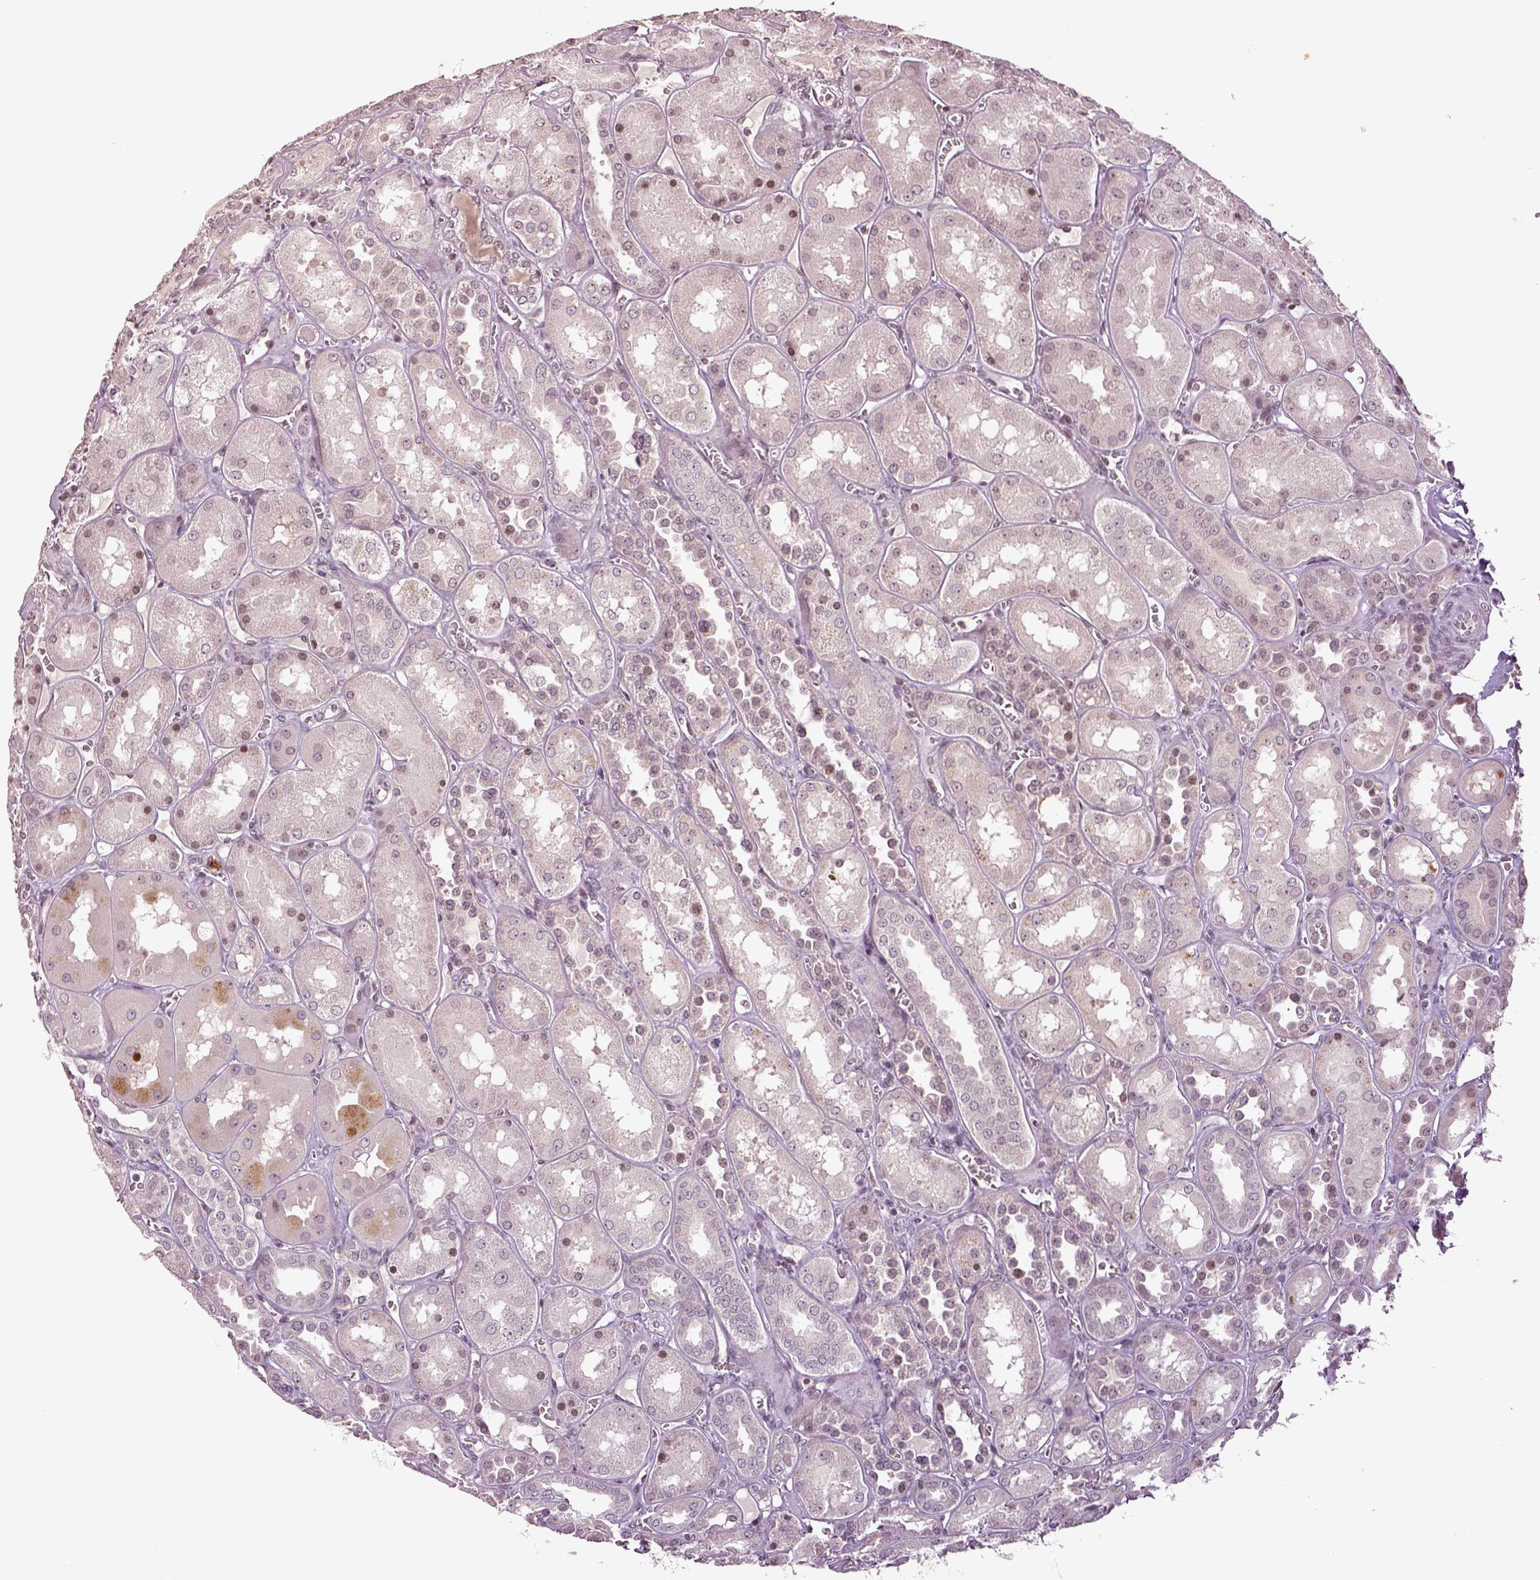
{"staining": {"intensity": "negative", "quantity": "none", "location": "none"}, "tissue": "kidney", "cell_type": "Cells in glomeruli", "image_type": "normal", "snomed": [{"axis": "morphology", "description": "Normal tissue, NOS"}, {"axis": "topography", "description": "Kidney"}], "caption": "A photomicrograph of kidney stained for a protein demonstrates no brown staining in cells in glomeruli. (DAB (3,3'-diaminobenzidine) immunohistochemistry (IHC), high magnification).", "gene": "GRM4", "patient": {"sex": "male", "age": 73}}